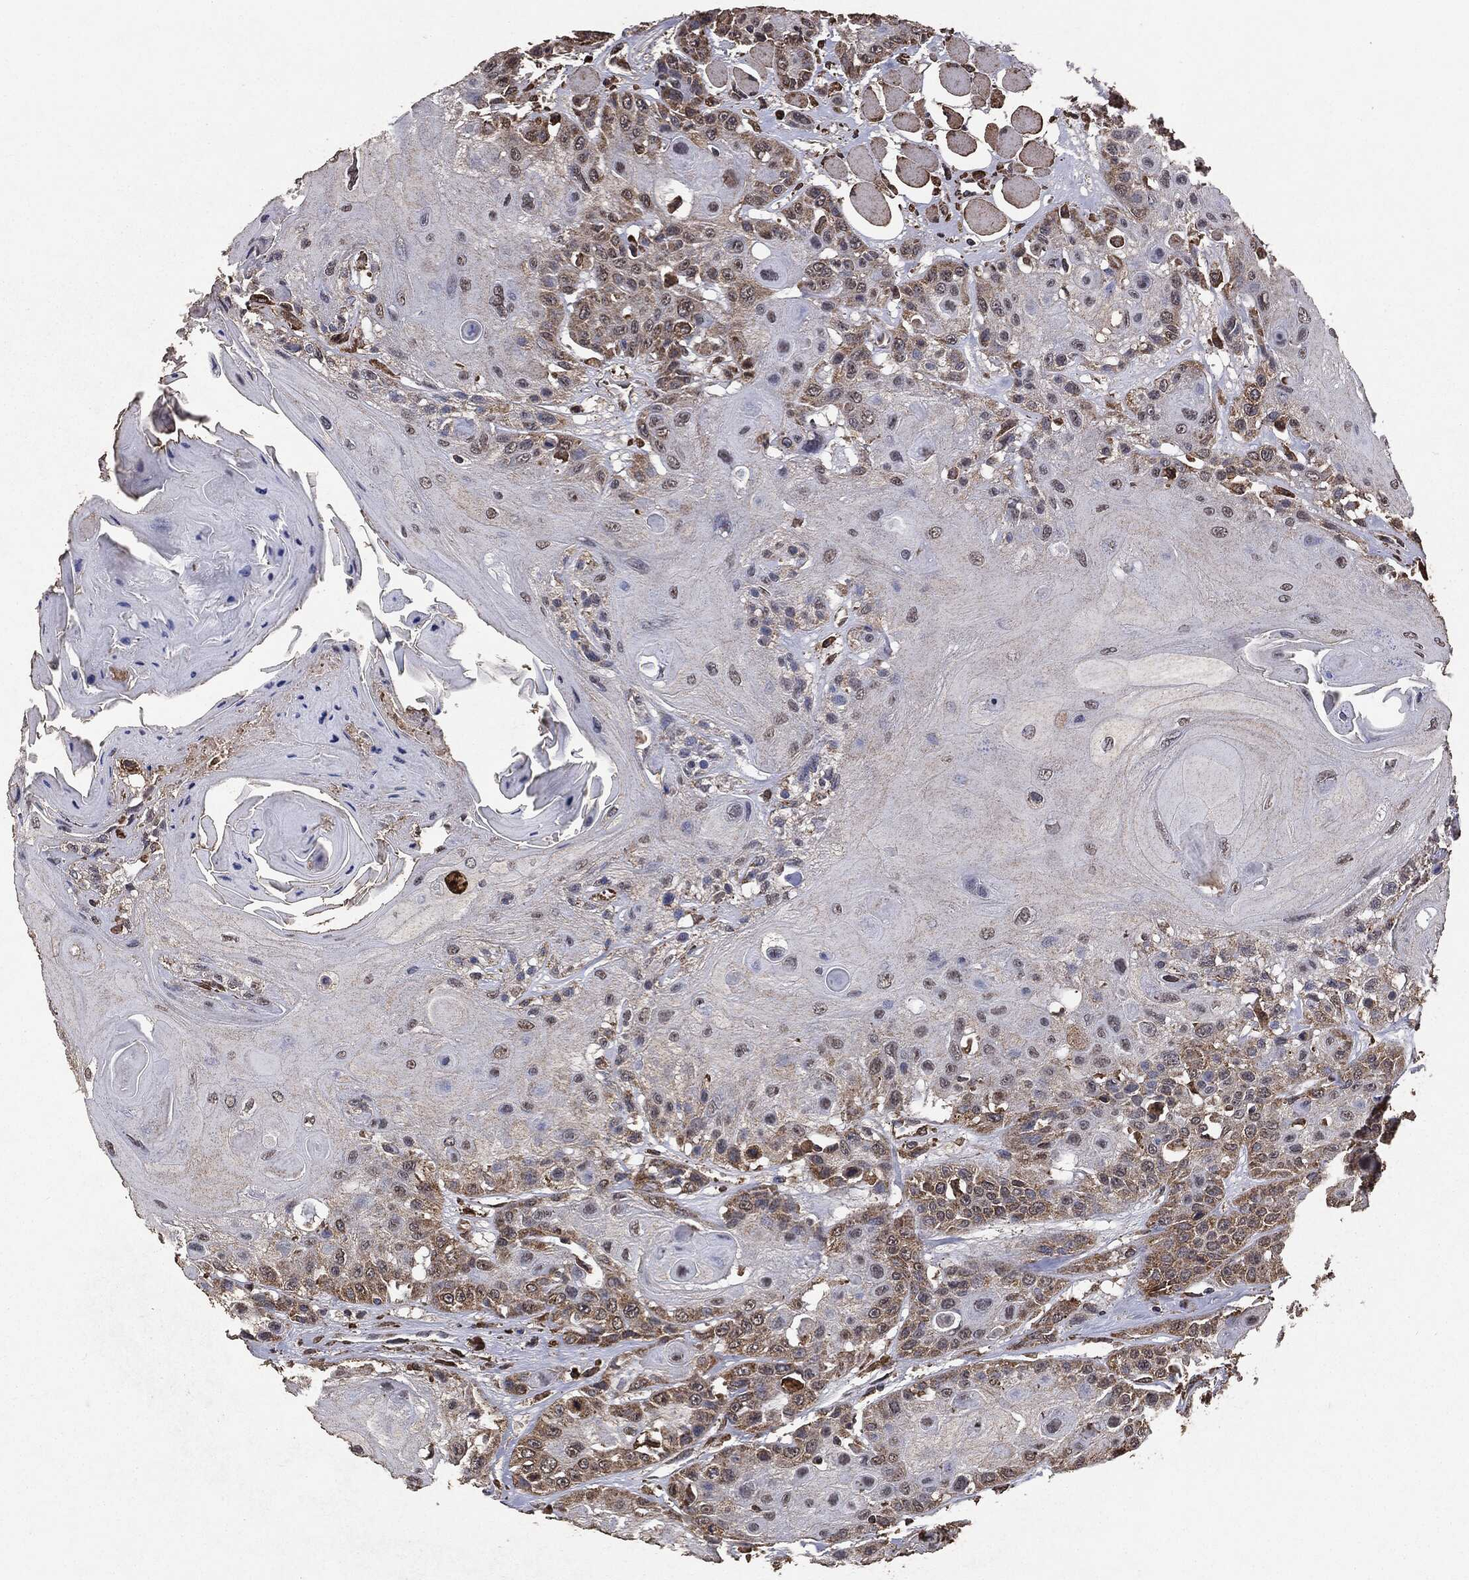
{"staining": {"intensity": "weak", "quantity": "25%-75%", "location": "cytoplasmic/membranous"}, "tissue": "head and neck cancer", "cell_type": "Tumor cells", "image_type": "cancer", "snomed": [{"axis": "morphology", "description": "Squamous cell carcinoma, NOS"}, {"axis": "topography", "description": "Head-Neck"}], "caption": "DAB (3,3'-diaminobenzidine) immunohistochemical staining of head and neck cancer reveals weak cytoplasmic/membranous protein expression in approximately 25%-75% of tumor cells.", "gene": "MTOR", "patient": {"sex": "female", "age": 59}}